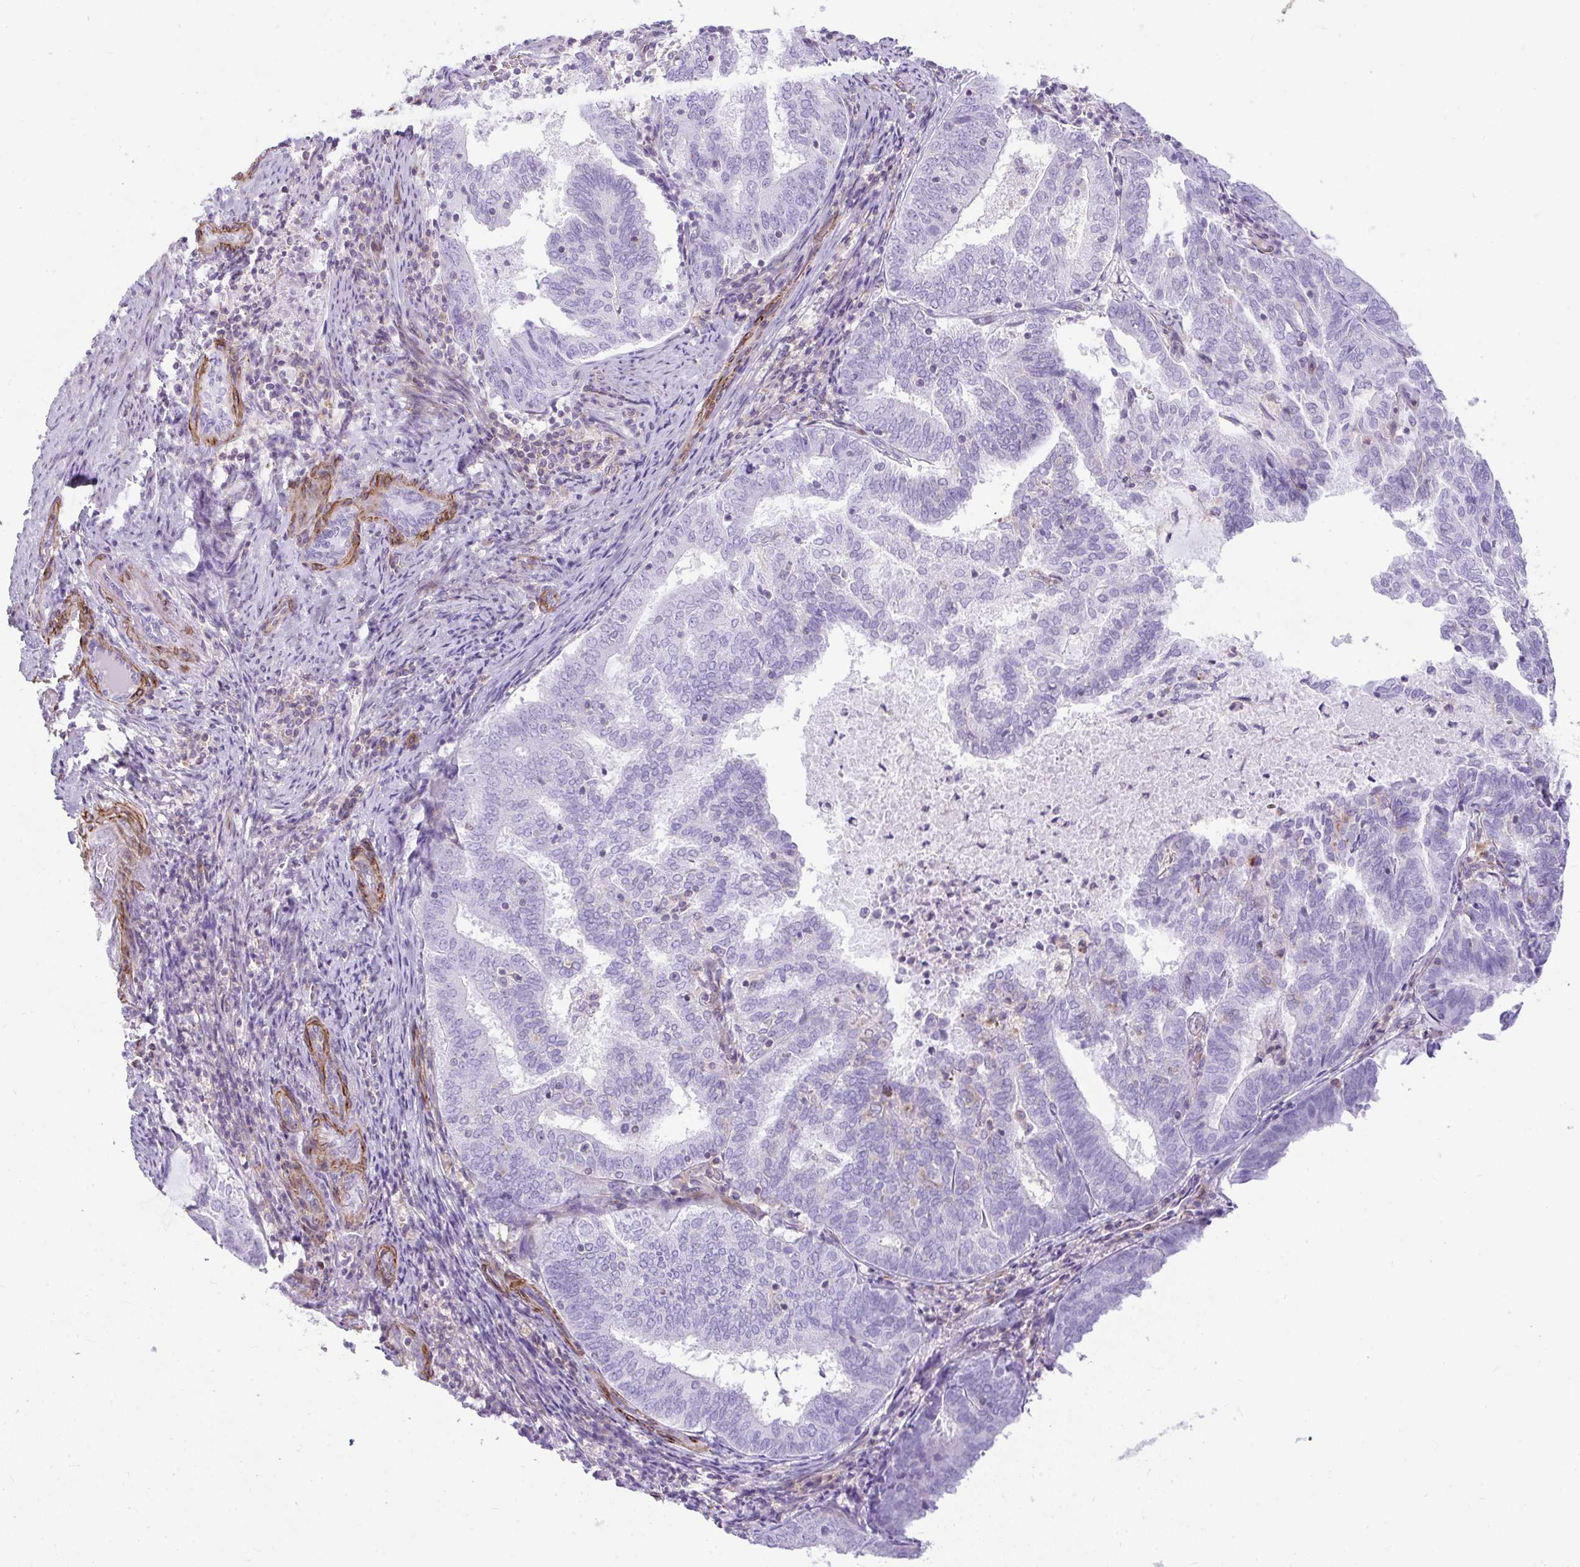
{"staining": {"intensity": "negative", "quantity": "none", "location": "none"}, "tissue": "endometrial cancer", "cell_type": "Tumor cells", "image_type": "cancer", "snomed": [{"axis": "morphology", "description": "Adenocarcinoma, NOS"}, {"axis": "topography", "description": "Endometrium"}], "caption": "Immunohistochemical staining of adenocarcinoma (endometrial) displays no significant positivity in tumor cells.", "gene": "CDRT15", "patient": {"sex": "female", "age": 80}}